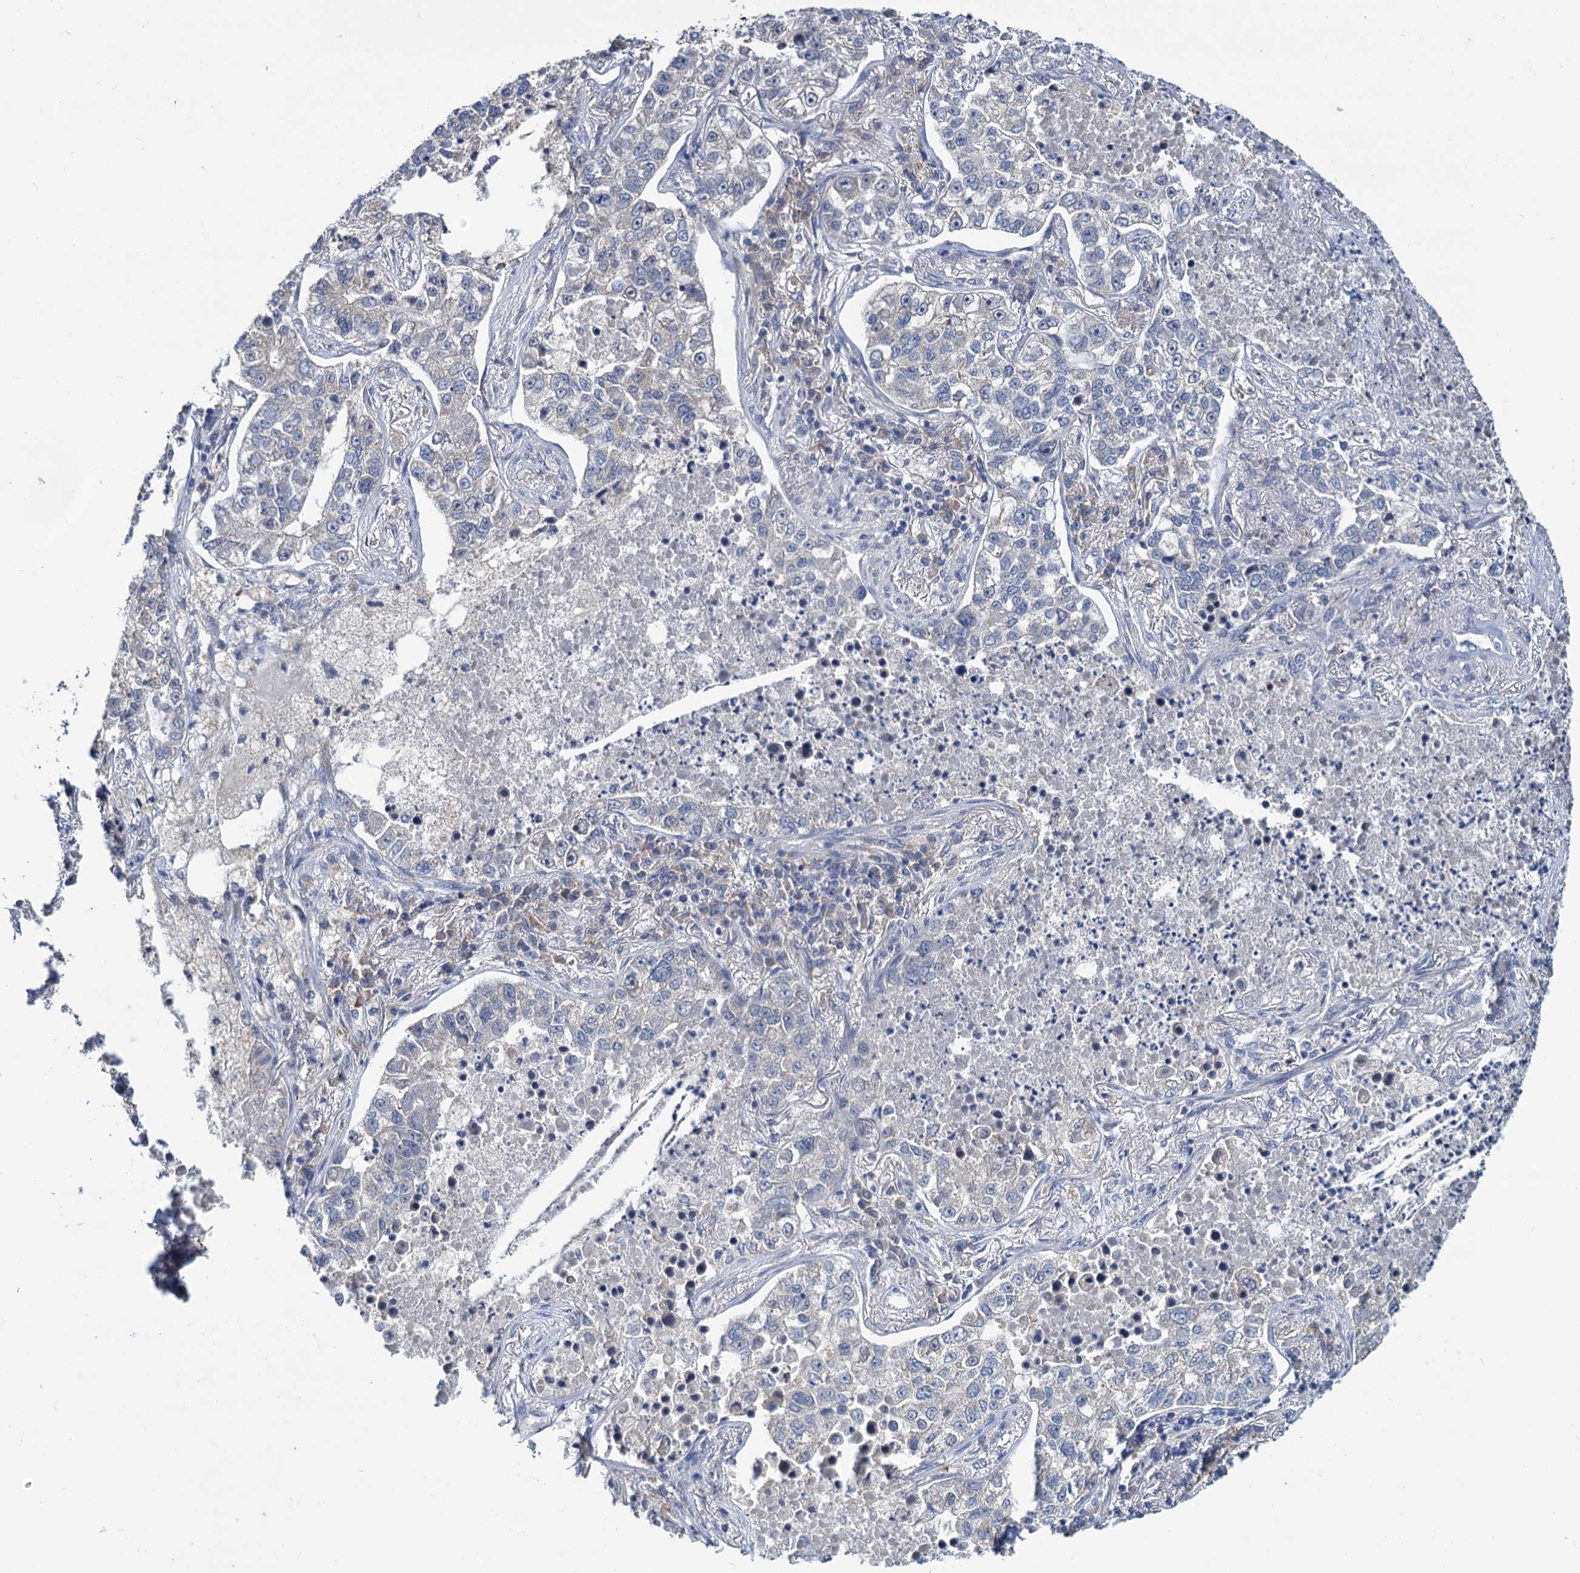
{"staining": {"intensity": "negative", "quantity": "none", "location": "none"}, "tissue": "lung cancer", "cell_type": "Tumor cells", "image_type": "cancer", "snomed": [{"axis": "morphology", "description": "Adenocarcinoma, NOS"}, {"axis": "topography", "description": "Lung"}], "caption": "Immunohistochemical staining of human lung adenocarcinoma reveals no significant staining in tumor cells.", "gene": "ANKRD42", "patient": {"sex": "male", "age": 49}}